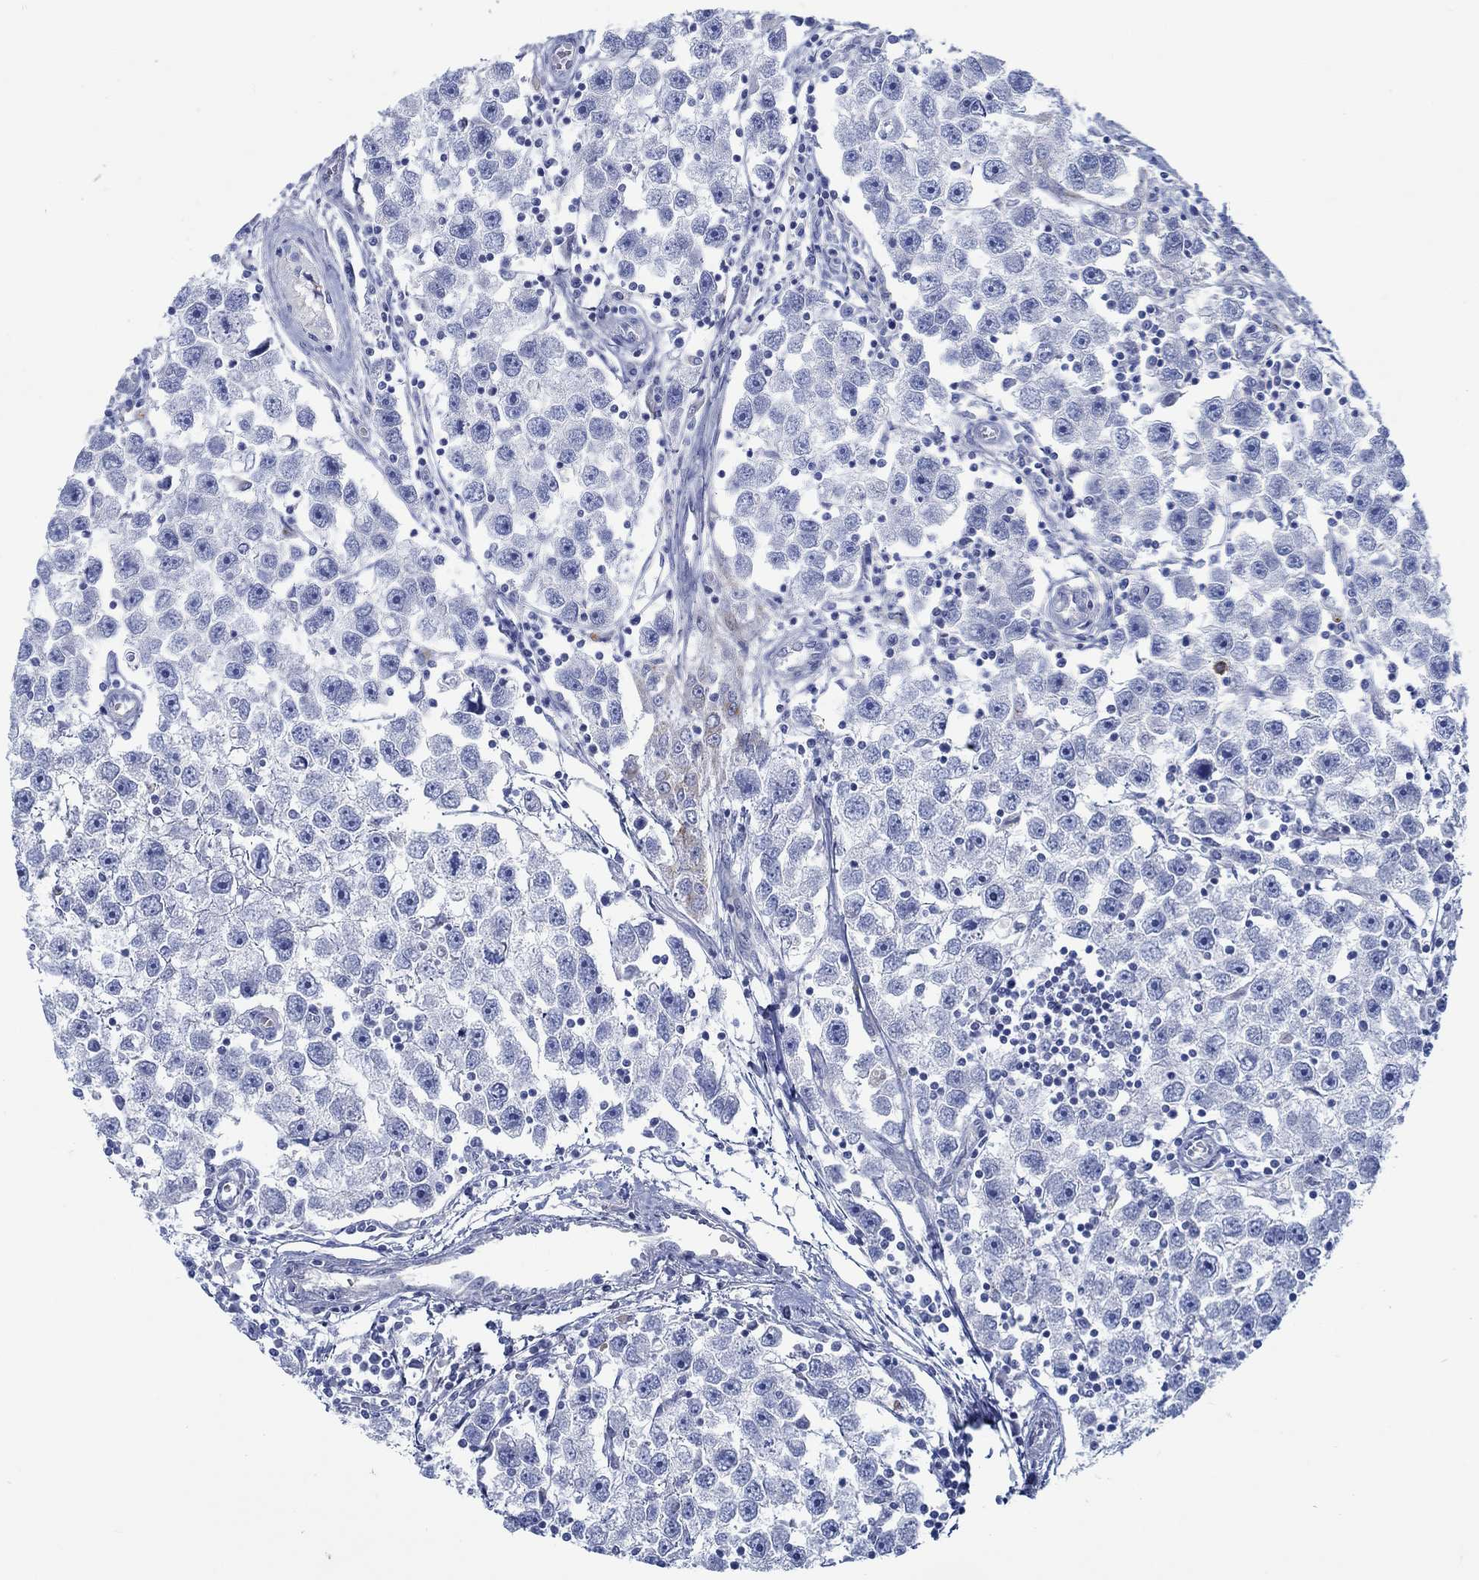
{"staining": {"intensity": "negative", "quantity": "none", "location": "none"}, "tissue": "testis cancer", "cell_type": "Tumor cells", "image_type": "cancer", "snomed": [{"axis": "morphology", "description": "Seminoma, NOS"}, {"axis": "topography", "description": "Testis"}], "caption": "Testis cancer (seminoma) was stained to show a protein in brown. There is no significant positivity in tumor cells.", "gene": "SVEP1", "patient": {"sex": "male", "age": 30}}